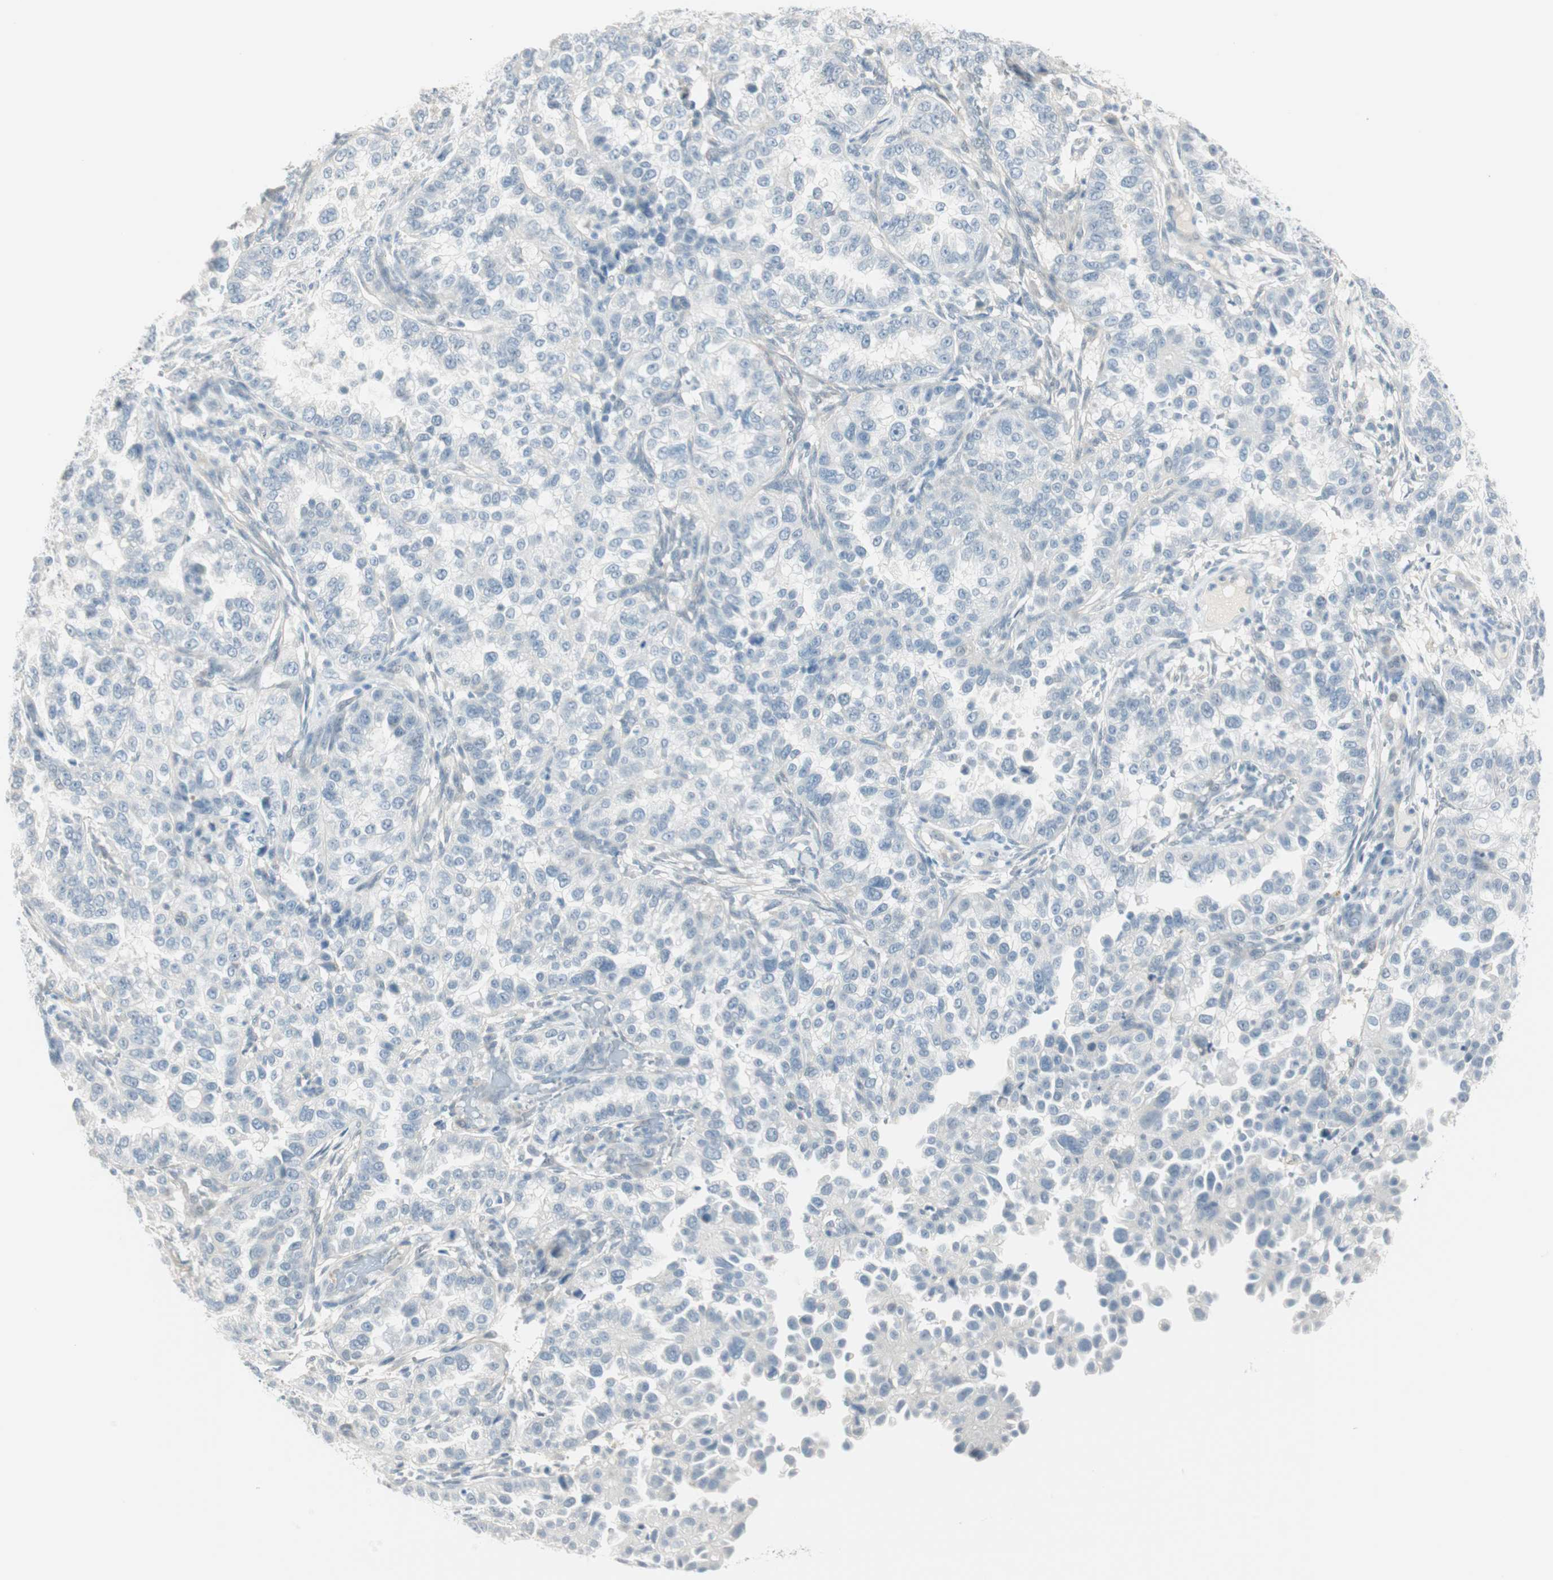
{"staining": {"intensity": "negative", "quantity": "none", "location": "none"}, "tissue": "endometrial cancer", "cell_type": "Tumor cells", "image_type": "cancer", "snomed": [{"axis": "morphology", "description": "Adenocarcinoma, NOS"}, {"axis": "topography", "description": "Endometrium"}], "caption": "Immunohistochemical staining of human endometrial cancer (adenocarcinoma) demonstrates no significant staining in tumor cells. Nuclei are stained in blue.", "gene": "MLLT10", "patient": {"sex": "female", "age": 85}}